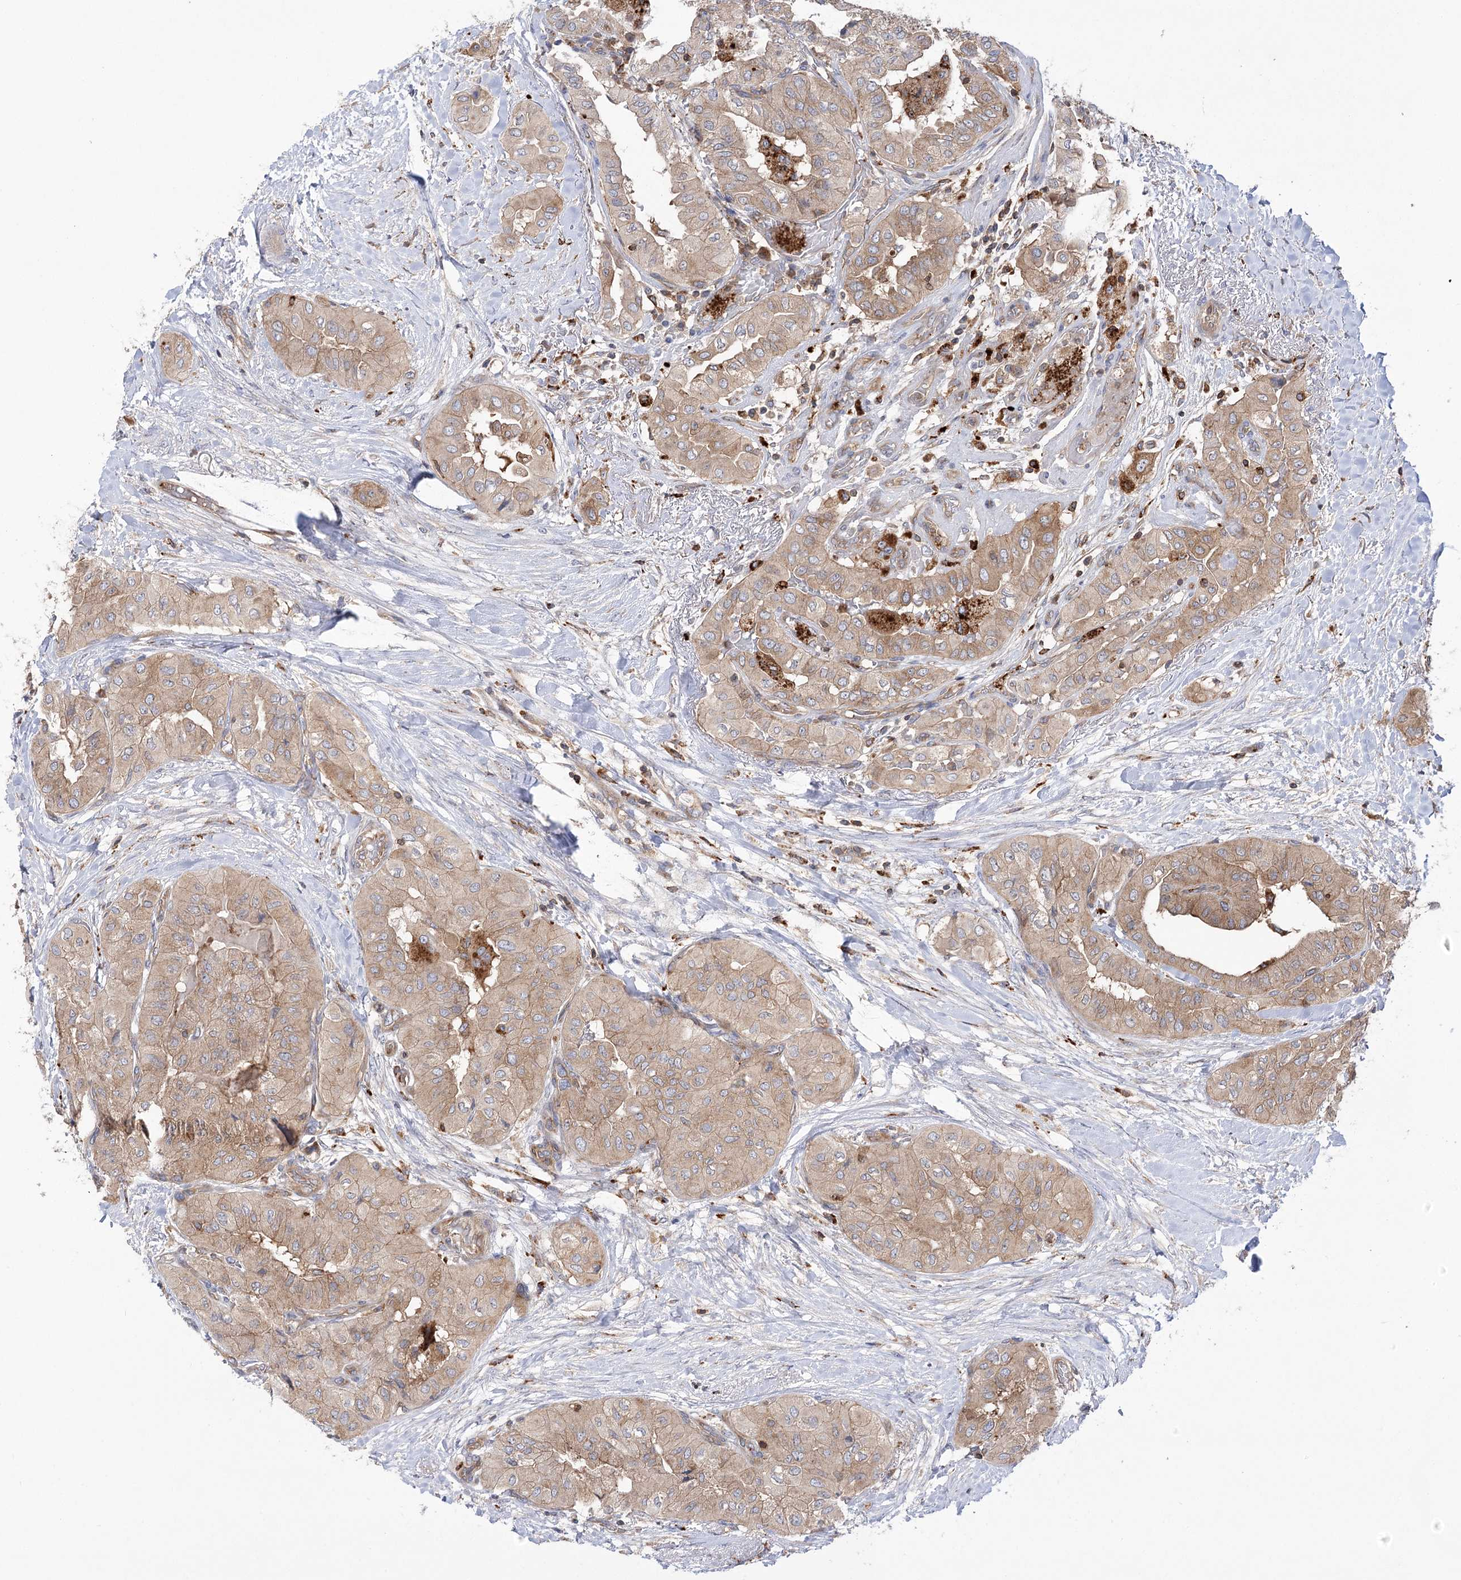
{"staining": {"intensity": "weak", "quantity": "25%-75%", "location": "cytoplasmic/membranous"}, "tissue": "thyroid cancer", "cell_type": "Tumor cells", "image_type": "cancer", "snomed": [{"axis": "morphology", "description": "Papillary adenocarcinoma, NOS"}, {"axis": "topography", "description": "Thyroid gland"}], "caption": "Protein expression analysis of papillary adenocarcinoma (thyroid) reveals weak cytoplasmic/membranous expression in about 25%-75% of tumor cells. The staining is performed using DAB (3,3'-diaminobenzidine) brown chromogen to label protein expression. The nuclei are counter-stained blue using hematoxylin.", "gene": "VPS37B", "patient": {"sex": "female", "age": 59}}